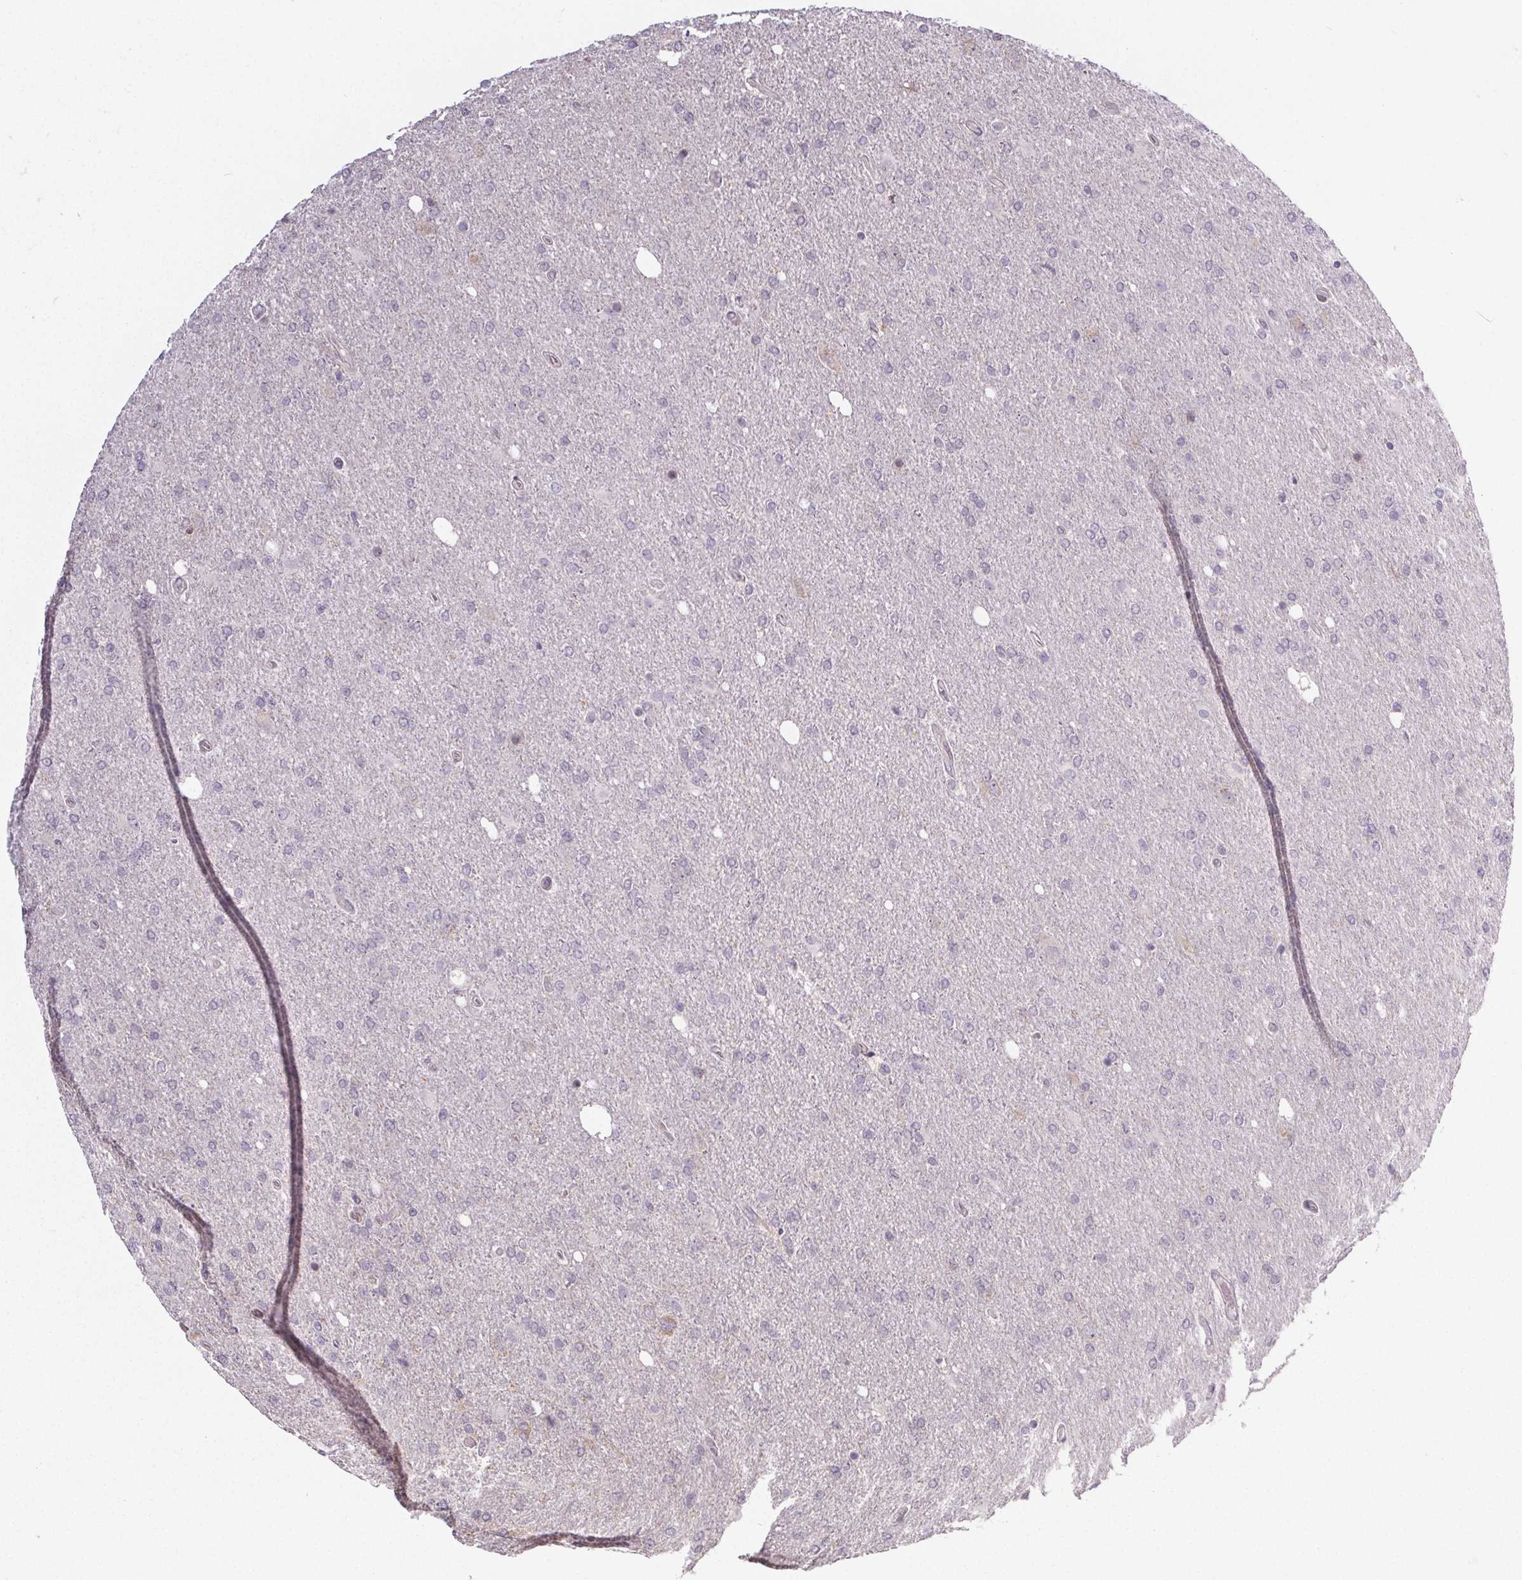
{"staining": {"intensity": "negative", "quantity": "none", "location": "none"}, "tissue": "glioma", "cell_type": "Tumor cells", "image_type": "cancer", "snomed": [{"axis": "morphology", "description": "Glioma, malignant, High grade"}, {"axis": "topography", "description": "Cerebral cortex"}], "caption": "Immunohistochemical staining of human glioma shows no significant positivity in tumor cells.", "gene": "SLC26A2", "patient": {"sex": "male", "age": 70}}